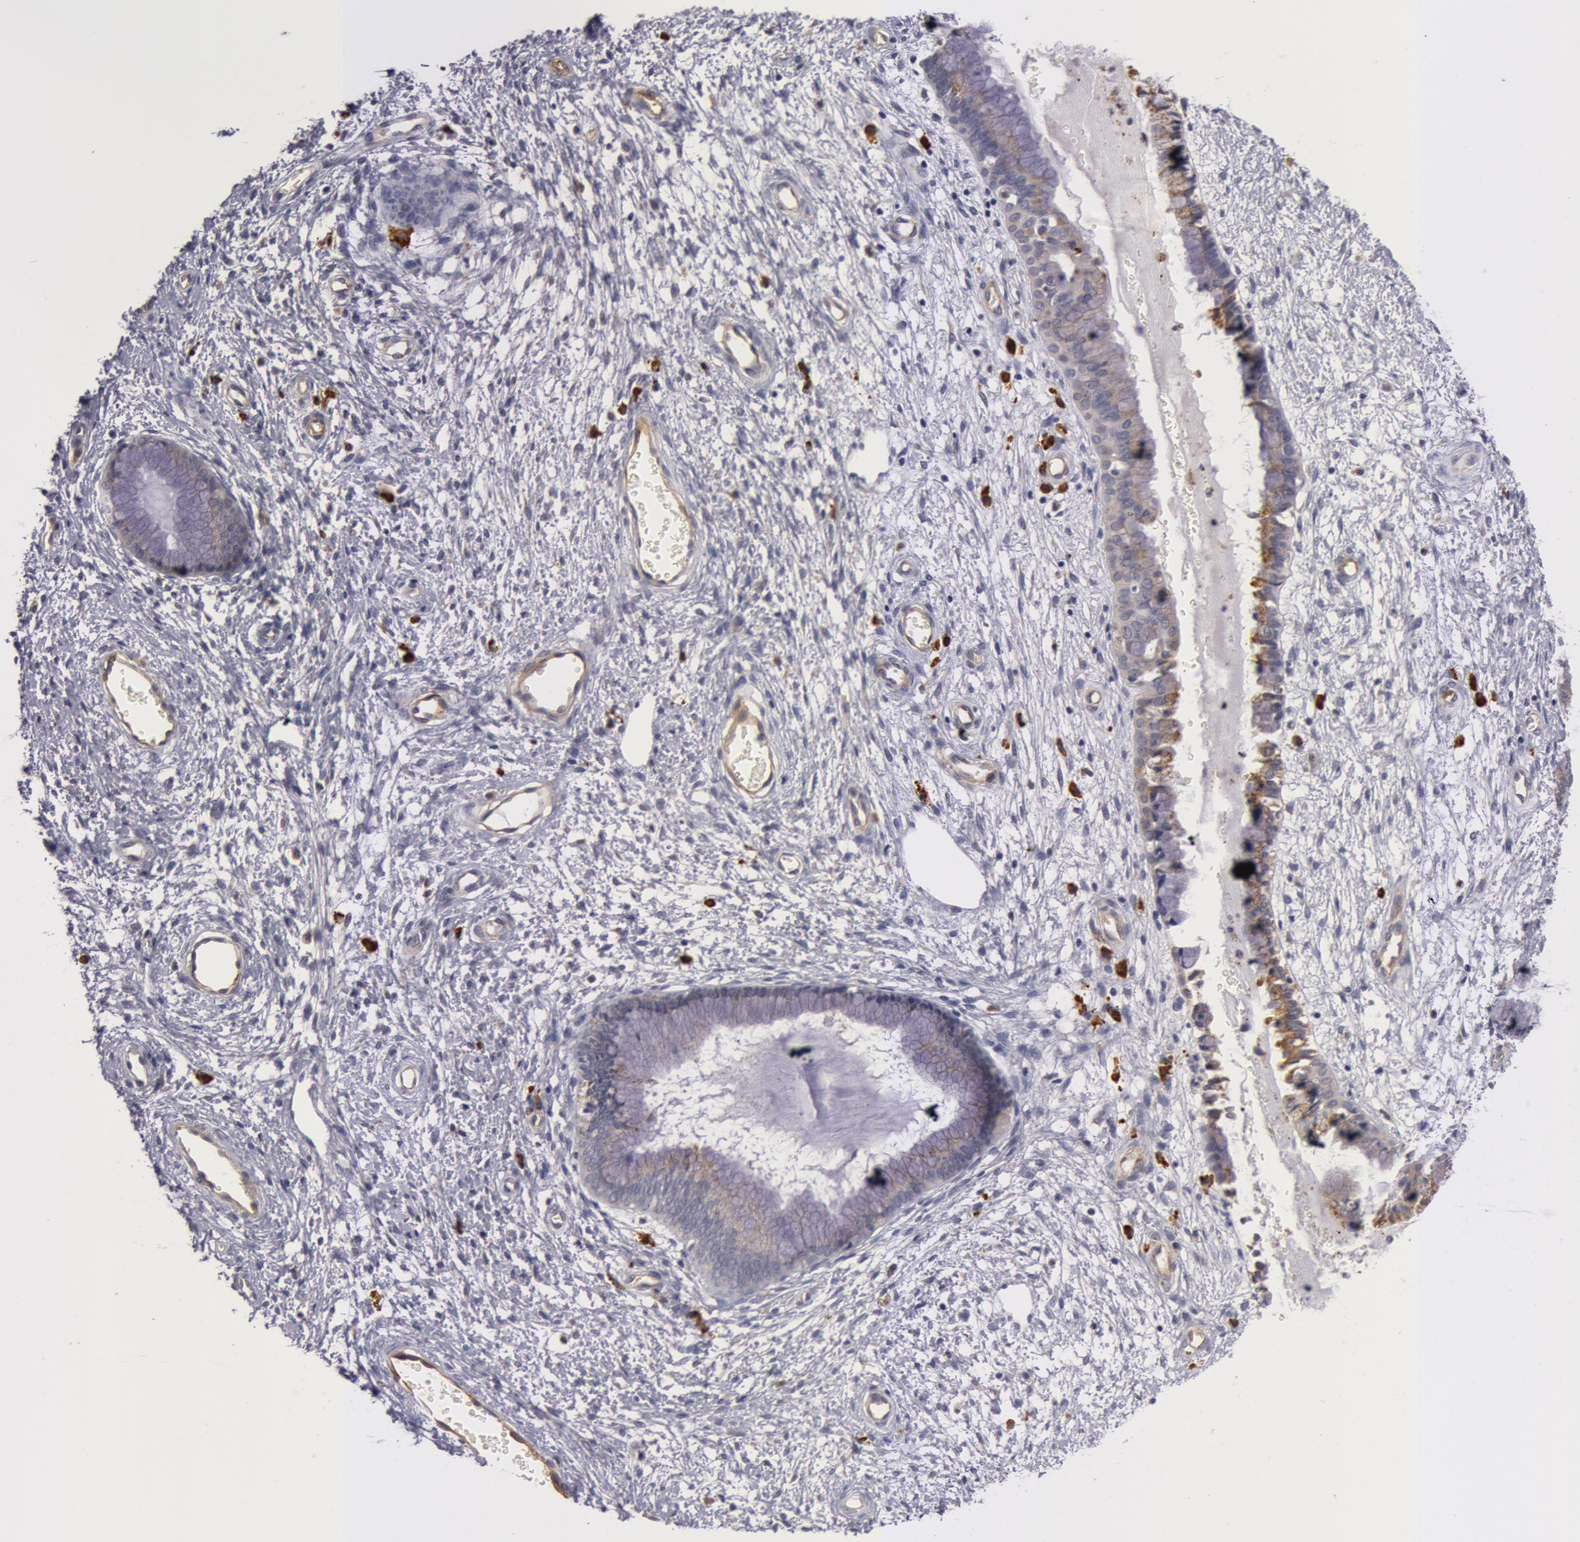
{"staining": {"intensity": "weak", "quantity": "25%-75%", "location": "cytoplasmic/membranous"}, "tissue": "cervix", "cell_type": "Glandular cells", "image_type": "normal", "snomed": [{"axis": "morphology", "description": "Normal tissue, NOS"}, {"axis": "topography", "description": "Cervix"}], "caption": "The image exhibits immunohistochemical staining of benign cervix. There is weak cytoplasmic/membranous staining is present in approximately 25%-75% of glandular cells. (IHC, brightfield microscopy, high magnification).", "gene": "IL23A", "patient": {"sex": "female", "age": 55}}